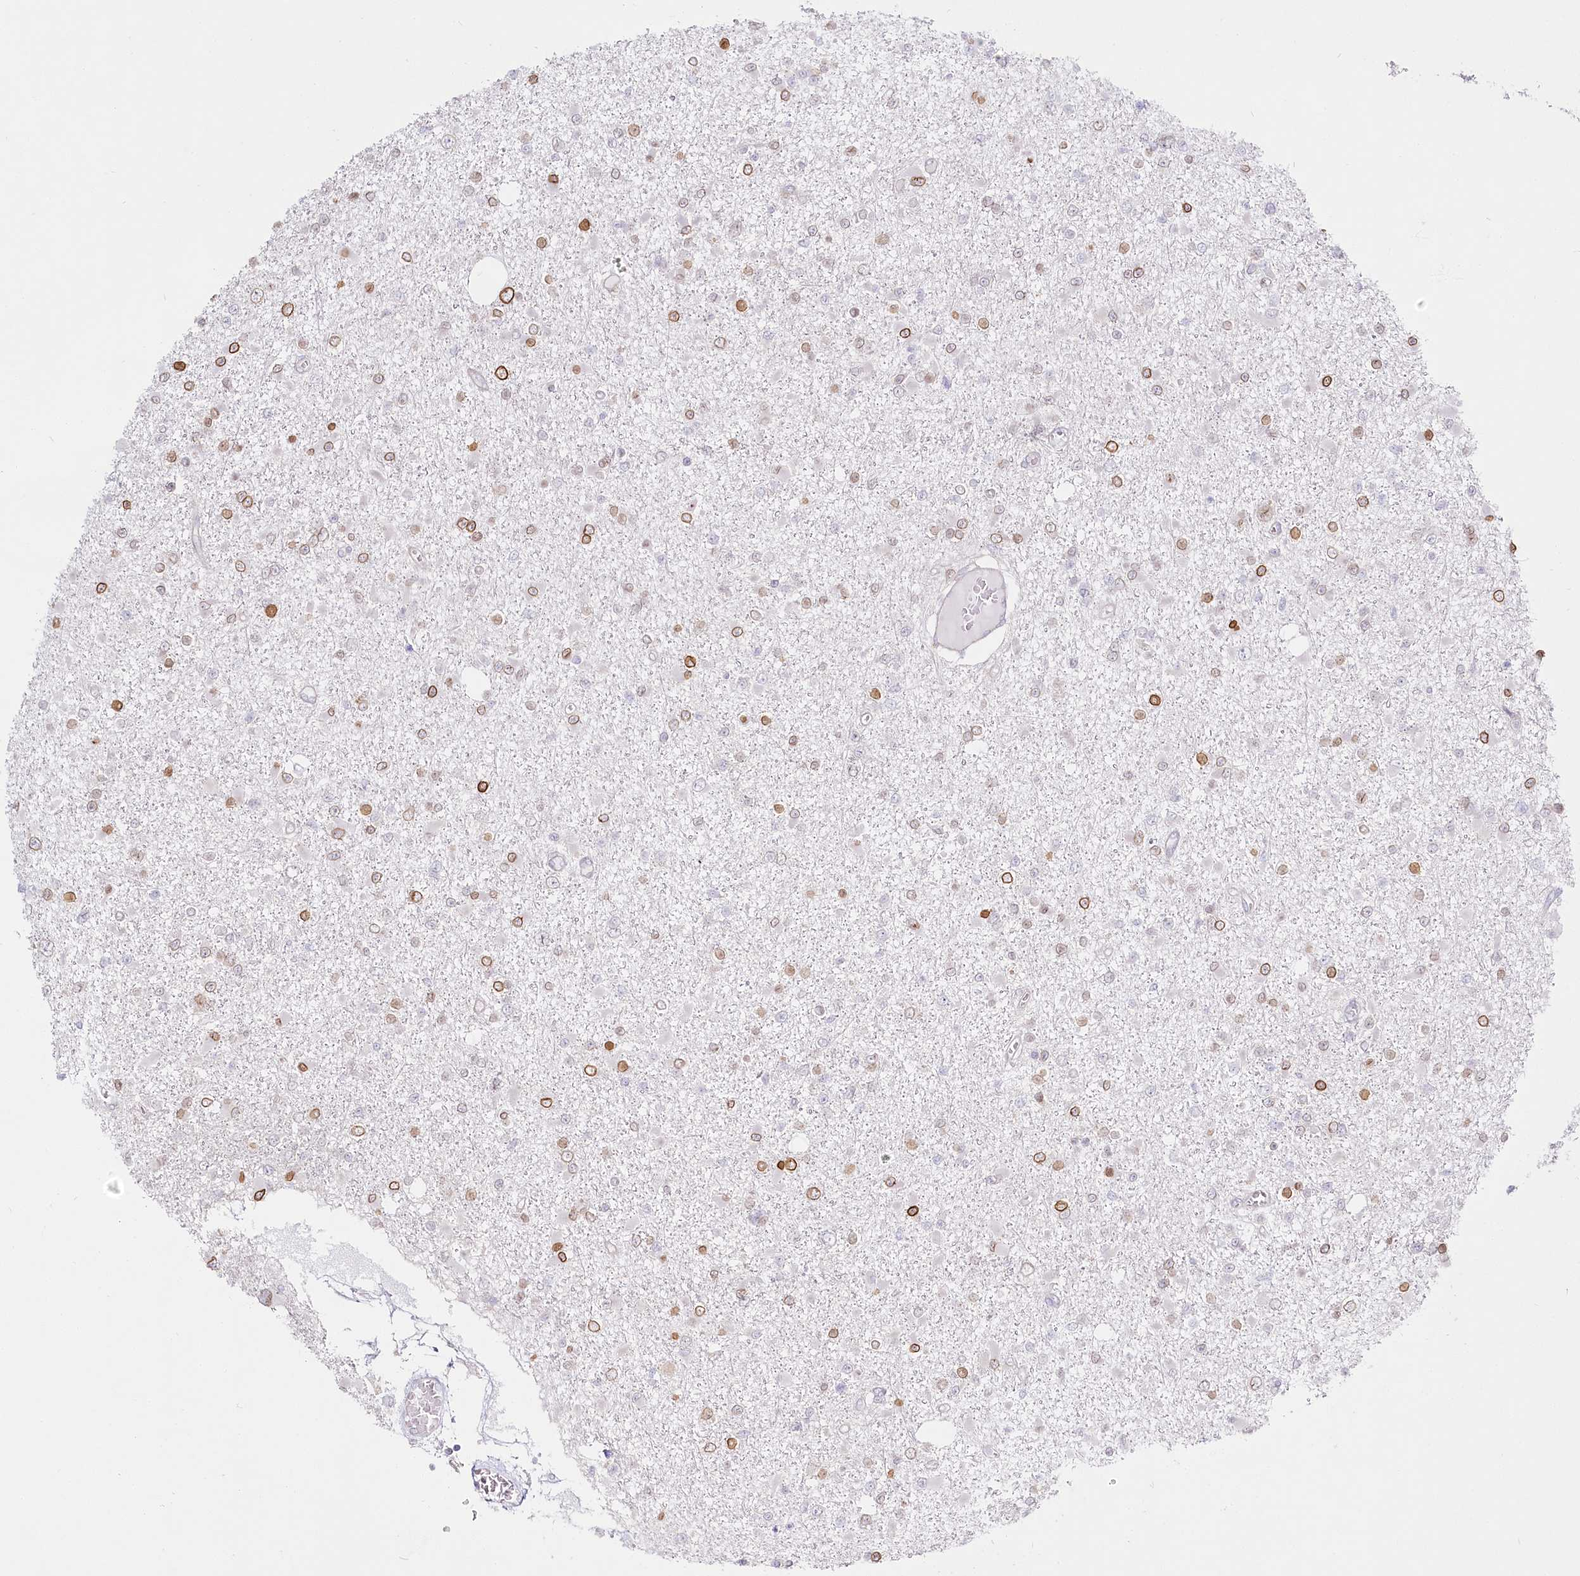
{"staining": {"intensity": "moderate", "quantity": "25%-75%", "location": "cytoplasmic/membranous,nuclear"}, "tissue": "glioma", "cell_type": "Tumor cells", "image_type": "cancer", "snomed": [{"axis": "morphology", "description": "Glioma, malignant, Low grade"}, {"axis": "topography", "description": "Brain"}], "caption": "IHC of glioma reveals medium levels of moderate cytoplasmic/membranous and nuclear expression in approximately 25%-75% of tumor cells.", "gene": "SPINK13", "patient": {"sex": "female", "age": 22}}